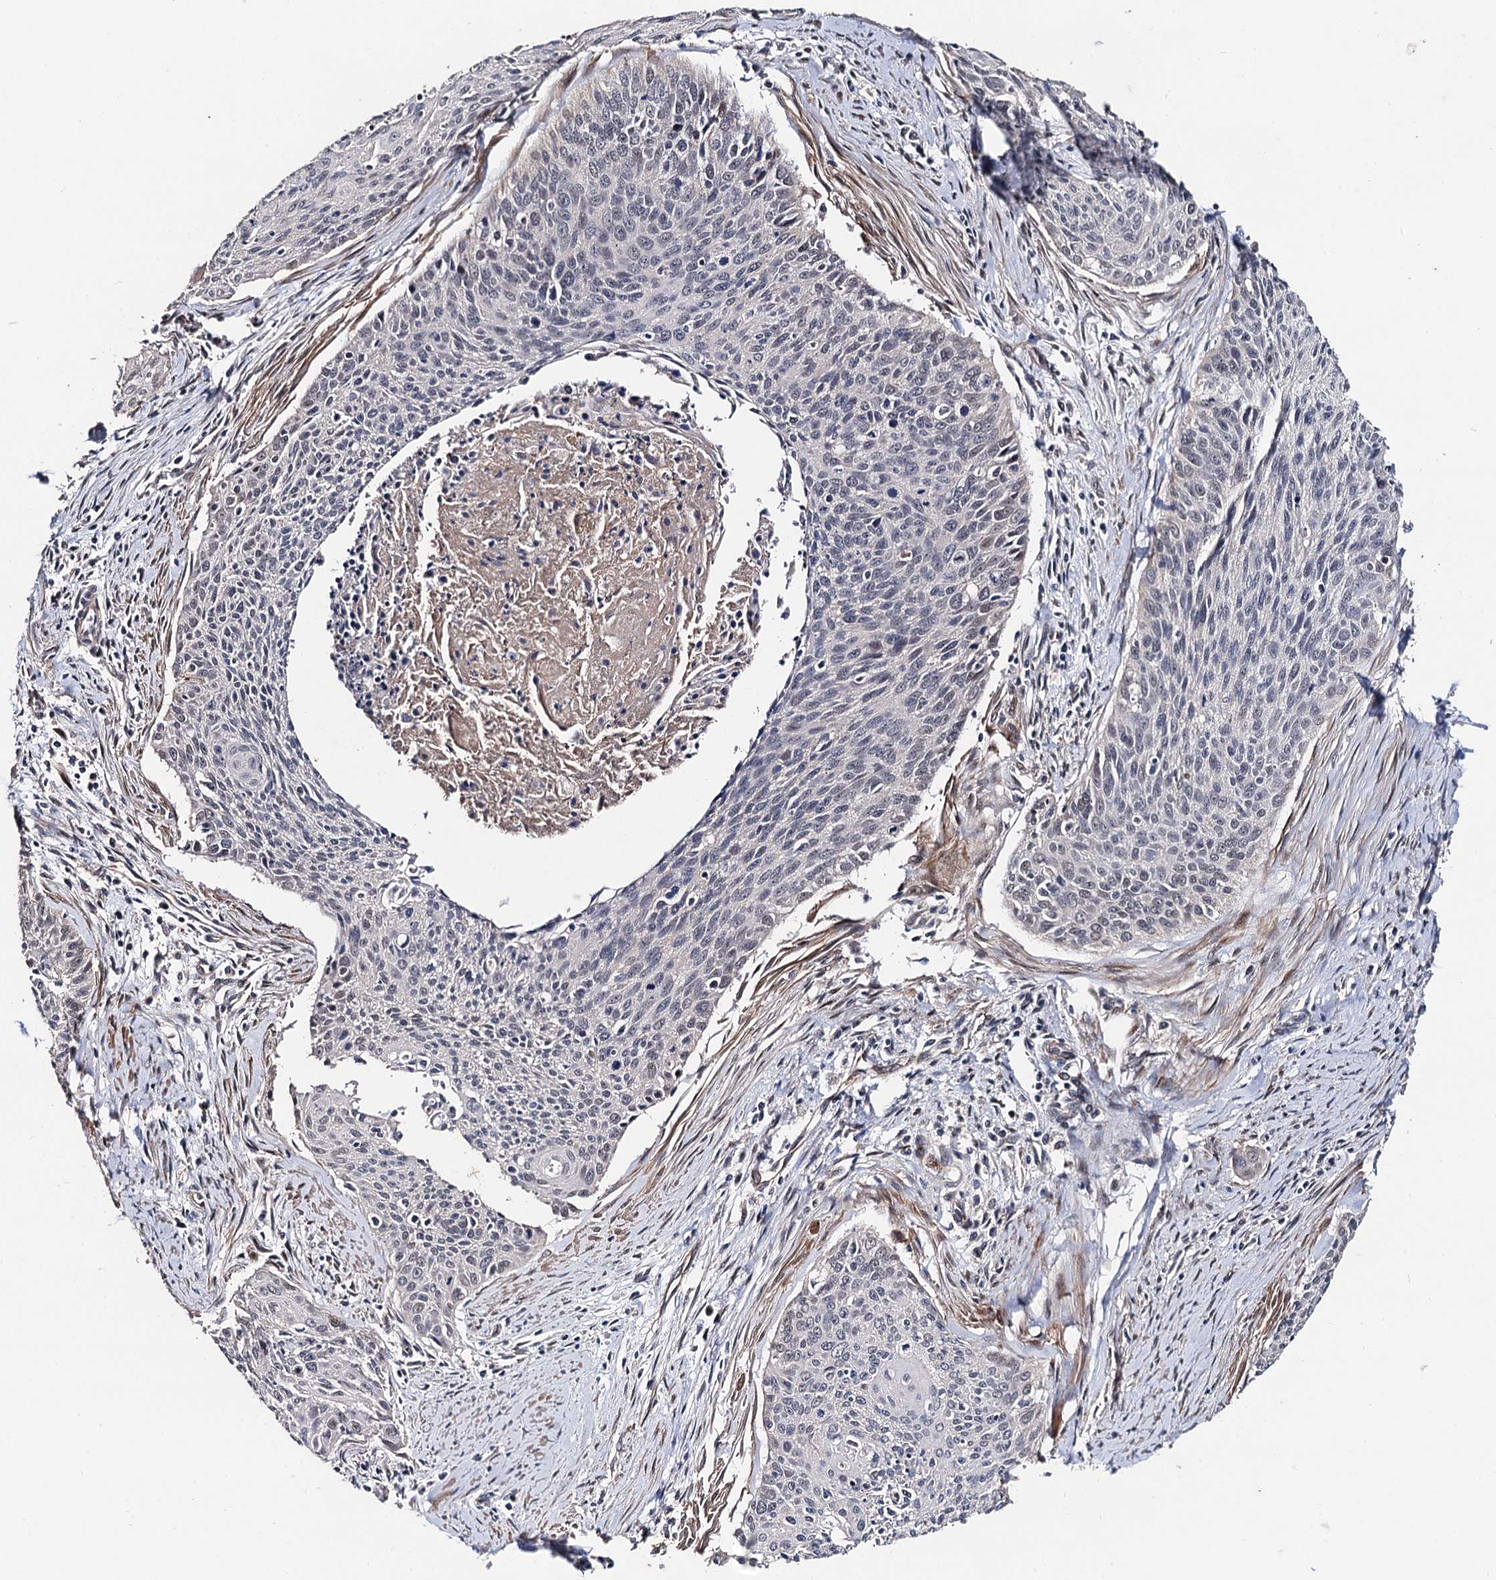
{"staining": {"intensity": "negative", "quantity": "none", "location": "none"}, "tissue": "cervical cancer", "cell_type": "Tumor cells", "image_type": "cancer", "snomed": [{"axis": "morphology", "description": "Squamous cell carcinoma, NOS"}, {"axis": "topography", "description": "Cervix"}], "caption": "Tumor cells are negative for brown protein staining in cervical squamous cell carcinoma.", "gene": "PPTC7", "patient": {"sex": "female", "age": 55}}